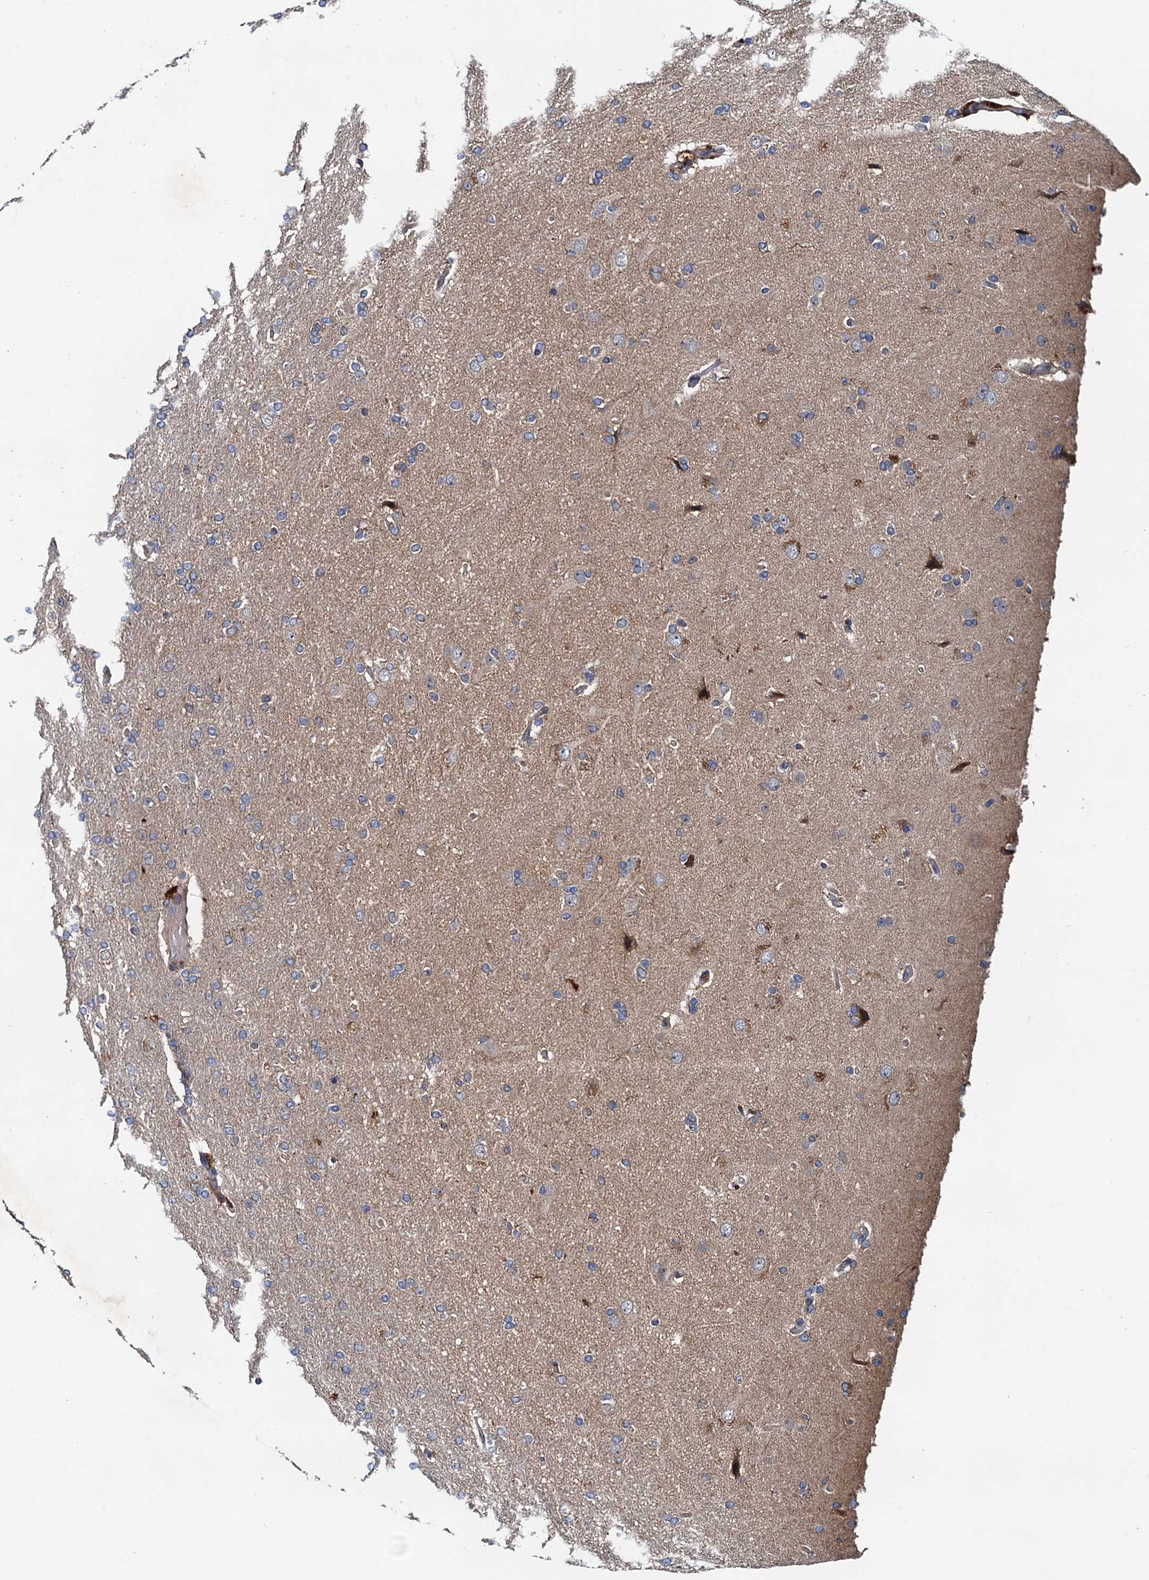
{"staining": {"intensity": "negative", "quantity": "none", "location": "none"}, "tissue": "glioma", "cell_type": "Tumor cells", "image_type": "cancer", "snomed": [{"axis": "morphology", "description": "Glioma, malignant, High grade"}, {"axis": "topography", "description": "Brain"}], "caption": "Tumor cells show no significant protein expression in high-grade glioma (malignant).", "gene": "EFL1", "patient": {"sex": "male", "age": 72}}